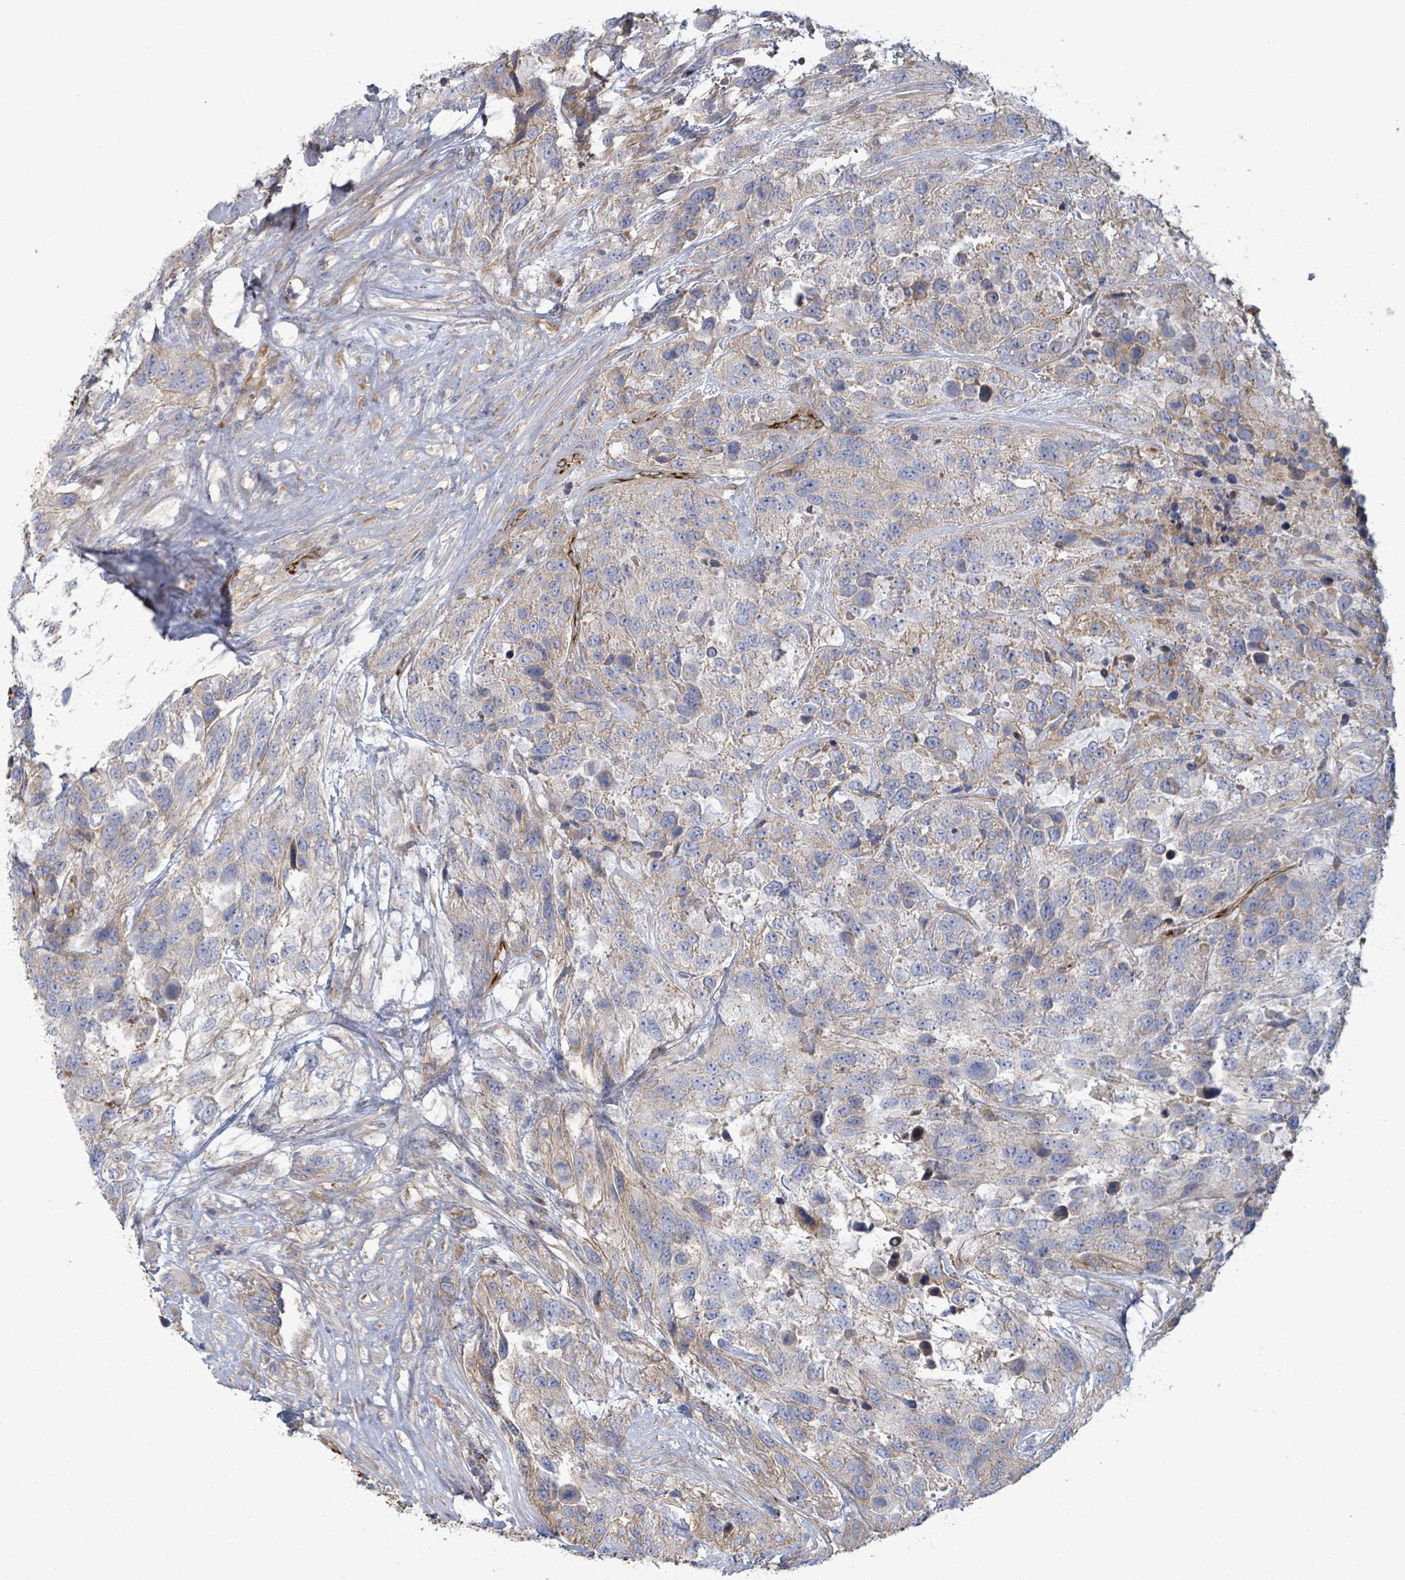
{"staining": {"intensity": "weak", "quantity": "25%-75%", "location": "cytoplasmic/membranous"}, "tissue": "urothelial cancer", "cell_type": "Tumor cells", "image_type": "cancer", "snomed": [{"axis": "morphology", "description": "Urothelial carcinoma, High grade"}, {"axis": "topography", "description": "Urinary bladder"}], "caption": "Weak cytoplasmic/membranous expression is seen in about 25%-75% of tumor cells in urothelial carcinoma (high-grade). (IHC, brightfield microscopy, high magnification).", "gene": "COL13A1", "patient": {"sex": "female", "age": 70}}